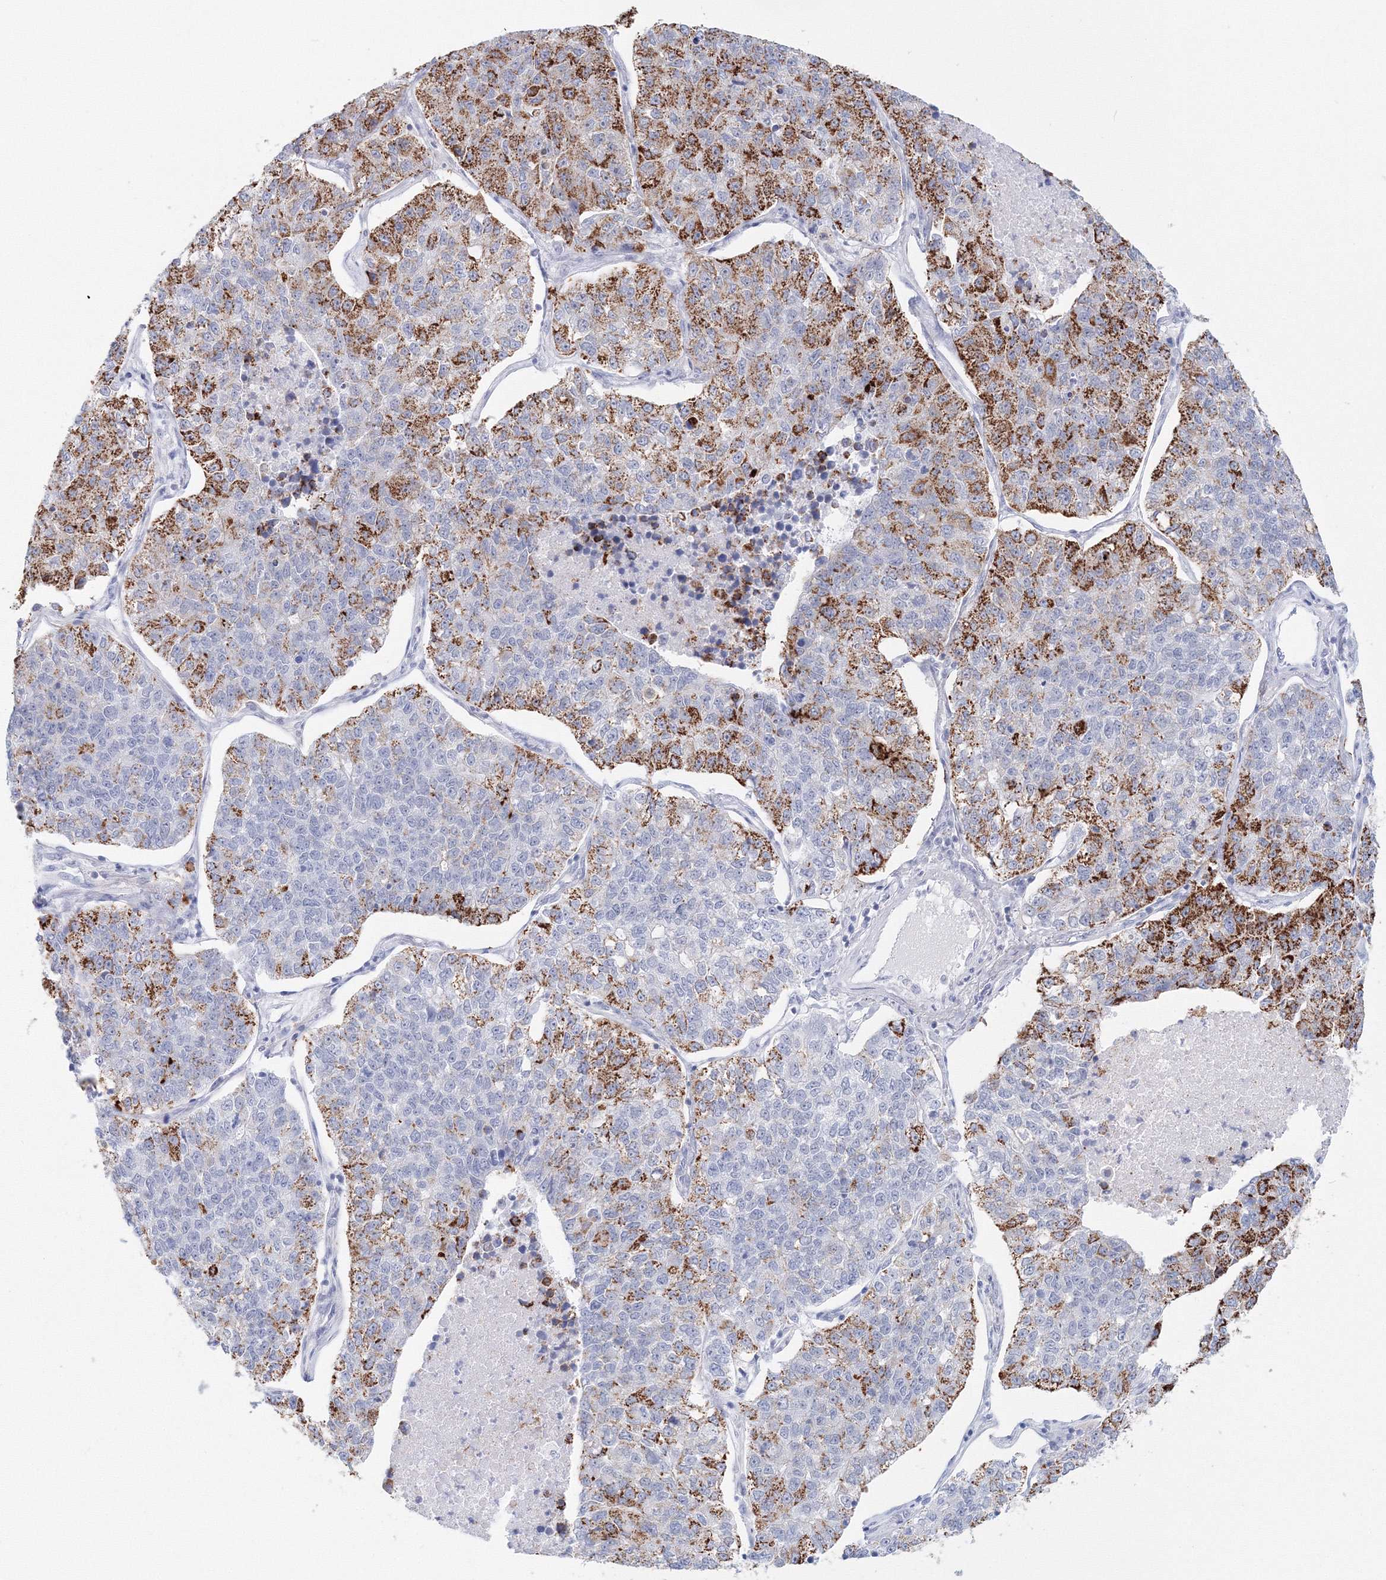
{"staining": {"intensity": "moderate", "quantity": "25%-75%", "location": "cytoplasmic/membranous"}, "tissue": "lung cancer", "cell_type": "Tumor cells", "image_type": "cancer", "snomed": [{"axis": "morphology", "description": "Adenocarcinoma, NOS"}, {"axis": "topography", "description": "Lung"}], "caption": "IHC photomicrograph of neoplastic tissue: lung cancer (adenocarcinoma) stained using immunohistochemistry displays medium levels of moderate protein expression localized specifically in the cytoplasmic/membranous of tumor cells, appearing as a cytoplasmic/membranous brown color.", "gene": "VSIG1", "patient": {"sex": "male", "age": 49}}